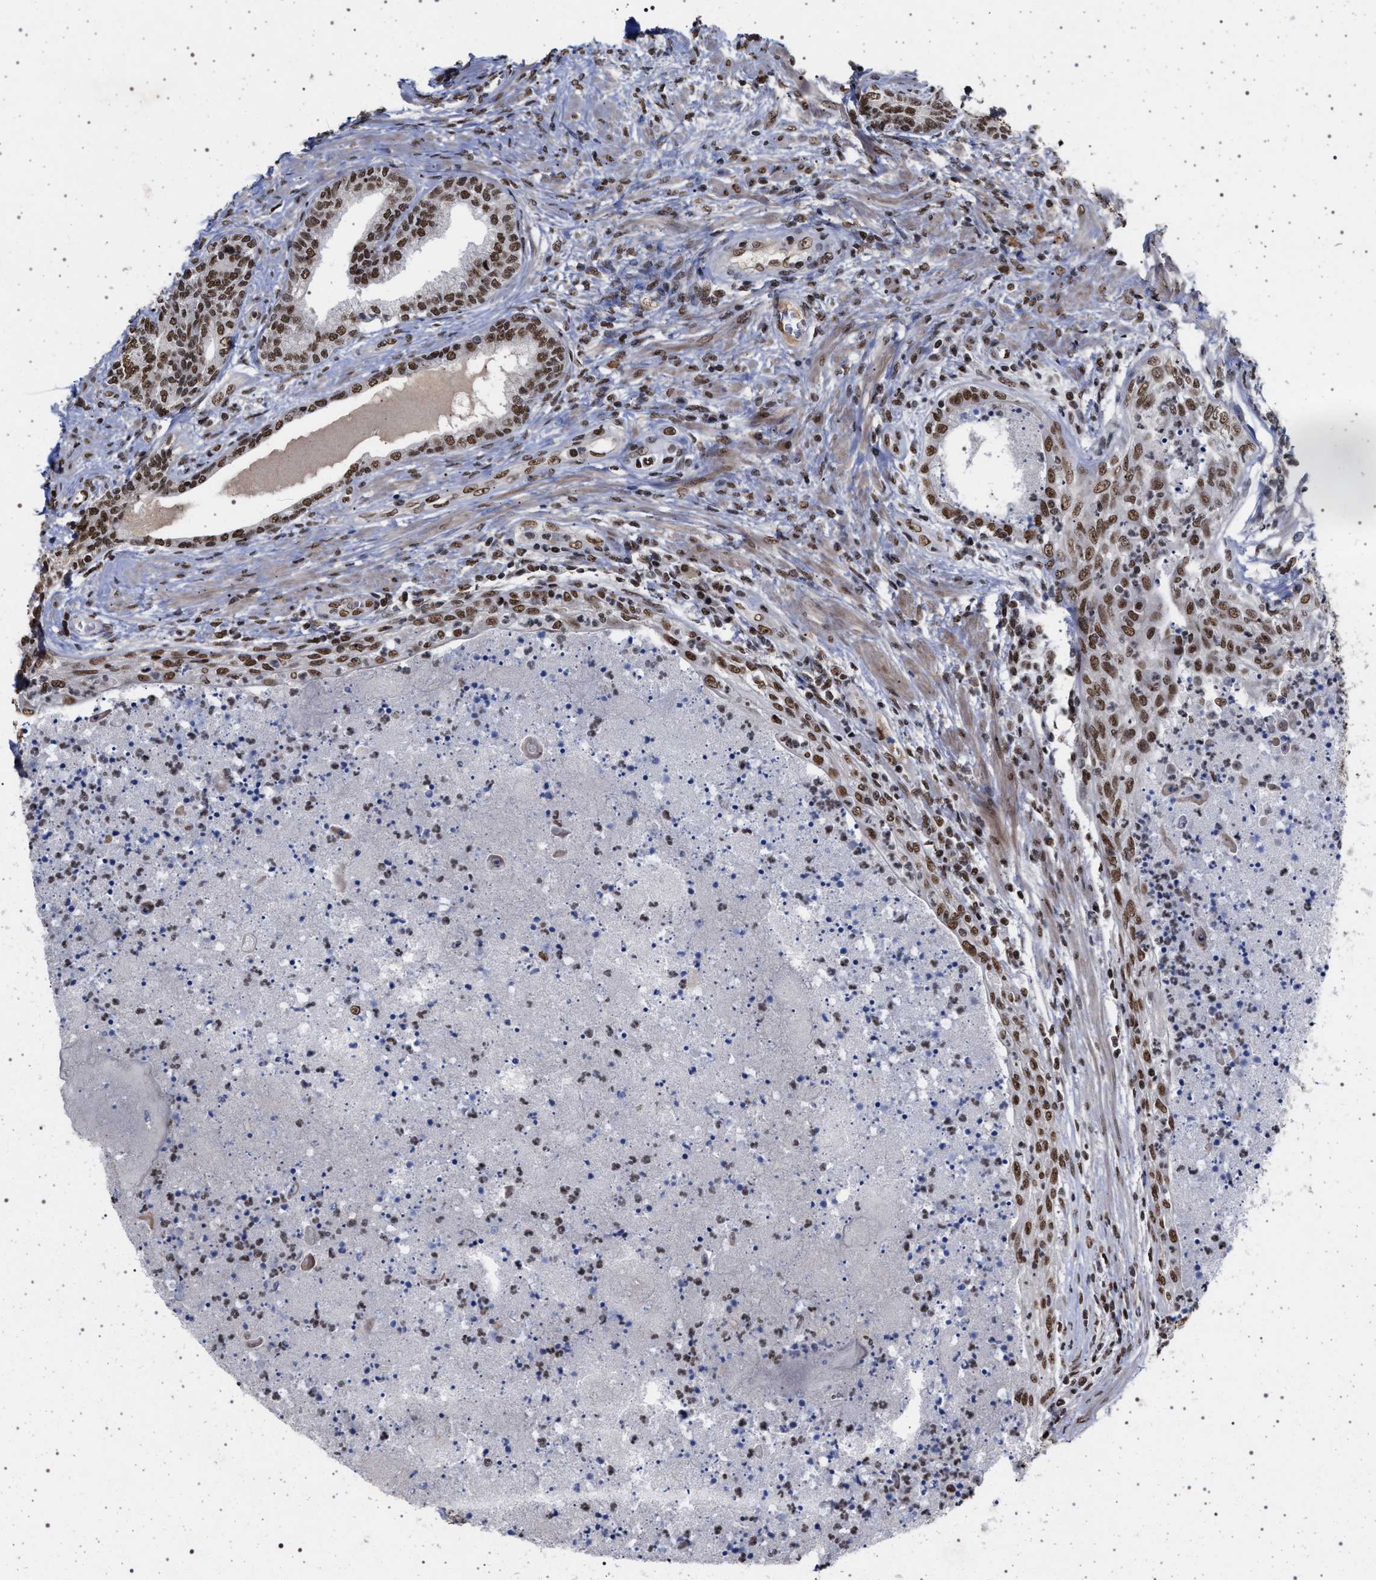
{"staining": {"intensity": "strong", "quantity": ">75%", "location": "nuclear"}, "tissue": "prostate", "cell_type": "Glandular cells", "image_type": "normal", "snomed": [{"axis": "morphology", "description": "Normal tissue, NOS"}, {"axis": "topography", "description": "Prostate"}], "caption": "The photomicrograph shows staining of normal prostate, revealing strong nuclear protein staining (brown color) within glandular cells. (brown staining indicates protein expression, while blue staining denotes nuclei).", "gene": "PHF12", "patient": {"sex": "male", "age": 76}}